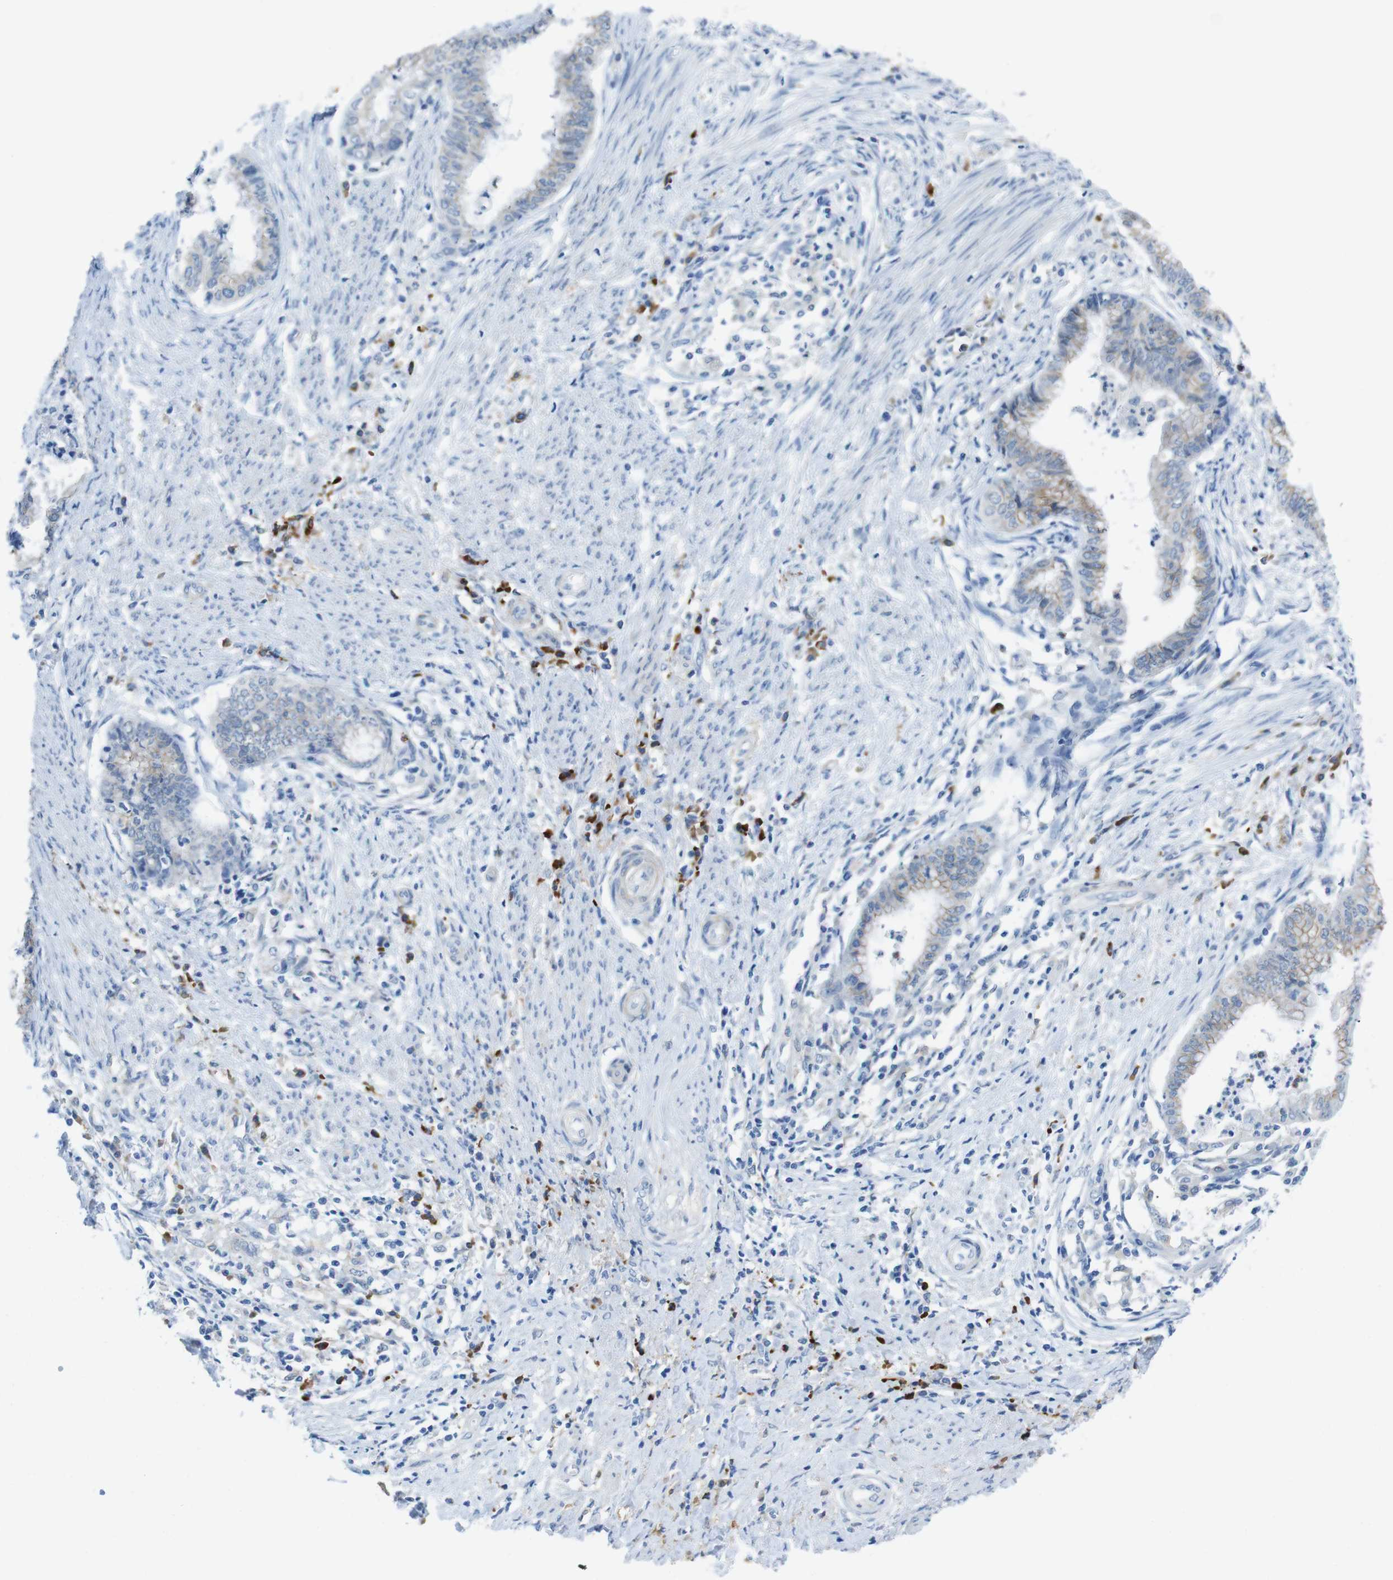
{"staining": {"intensity": "weak", "quantity": "<25%", "location": "cytoplasmic/membranous"}, "tissue": "endometrial cancer", "cell_type": "Tumor cells", "image_type": "cancer", "snomed": [{"axis": "morphology", "description": "Necrosis, NOS"}, {"axis": "morphology", "description": "Adenocarcinoma, NOS"}, {"axis": "topography", "description": "Endometrium"}], "caption": "A high-resolution image shows IHC staining of endometrial cancer, which demonstrates no significant positivity in tumor cells. (Stains: DAB immunohistochemistry with hematoxylin counter stain, Microscopy: brightfield microscopy at high magnification).", "gene": "CLMN", "patient": {"sex": "female", "age": 79}}